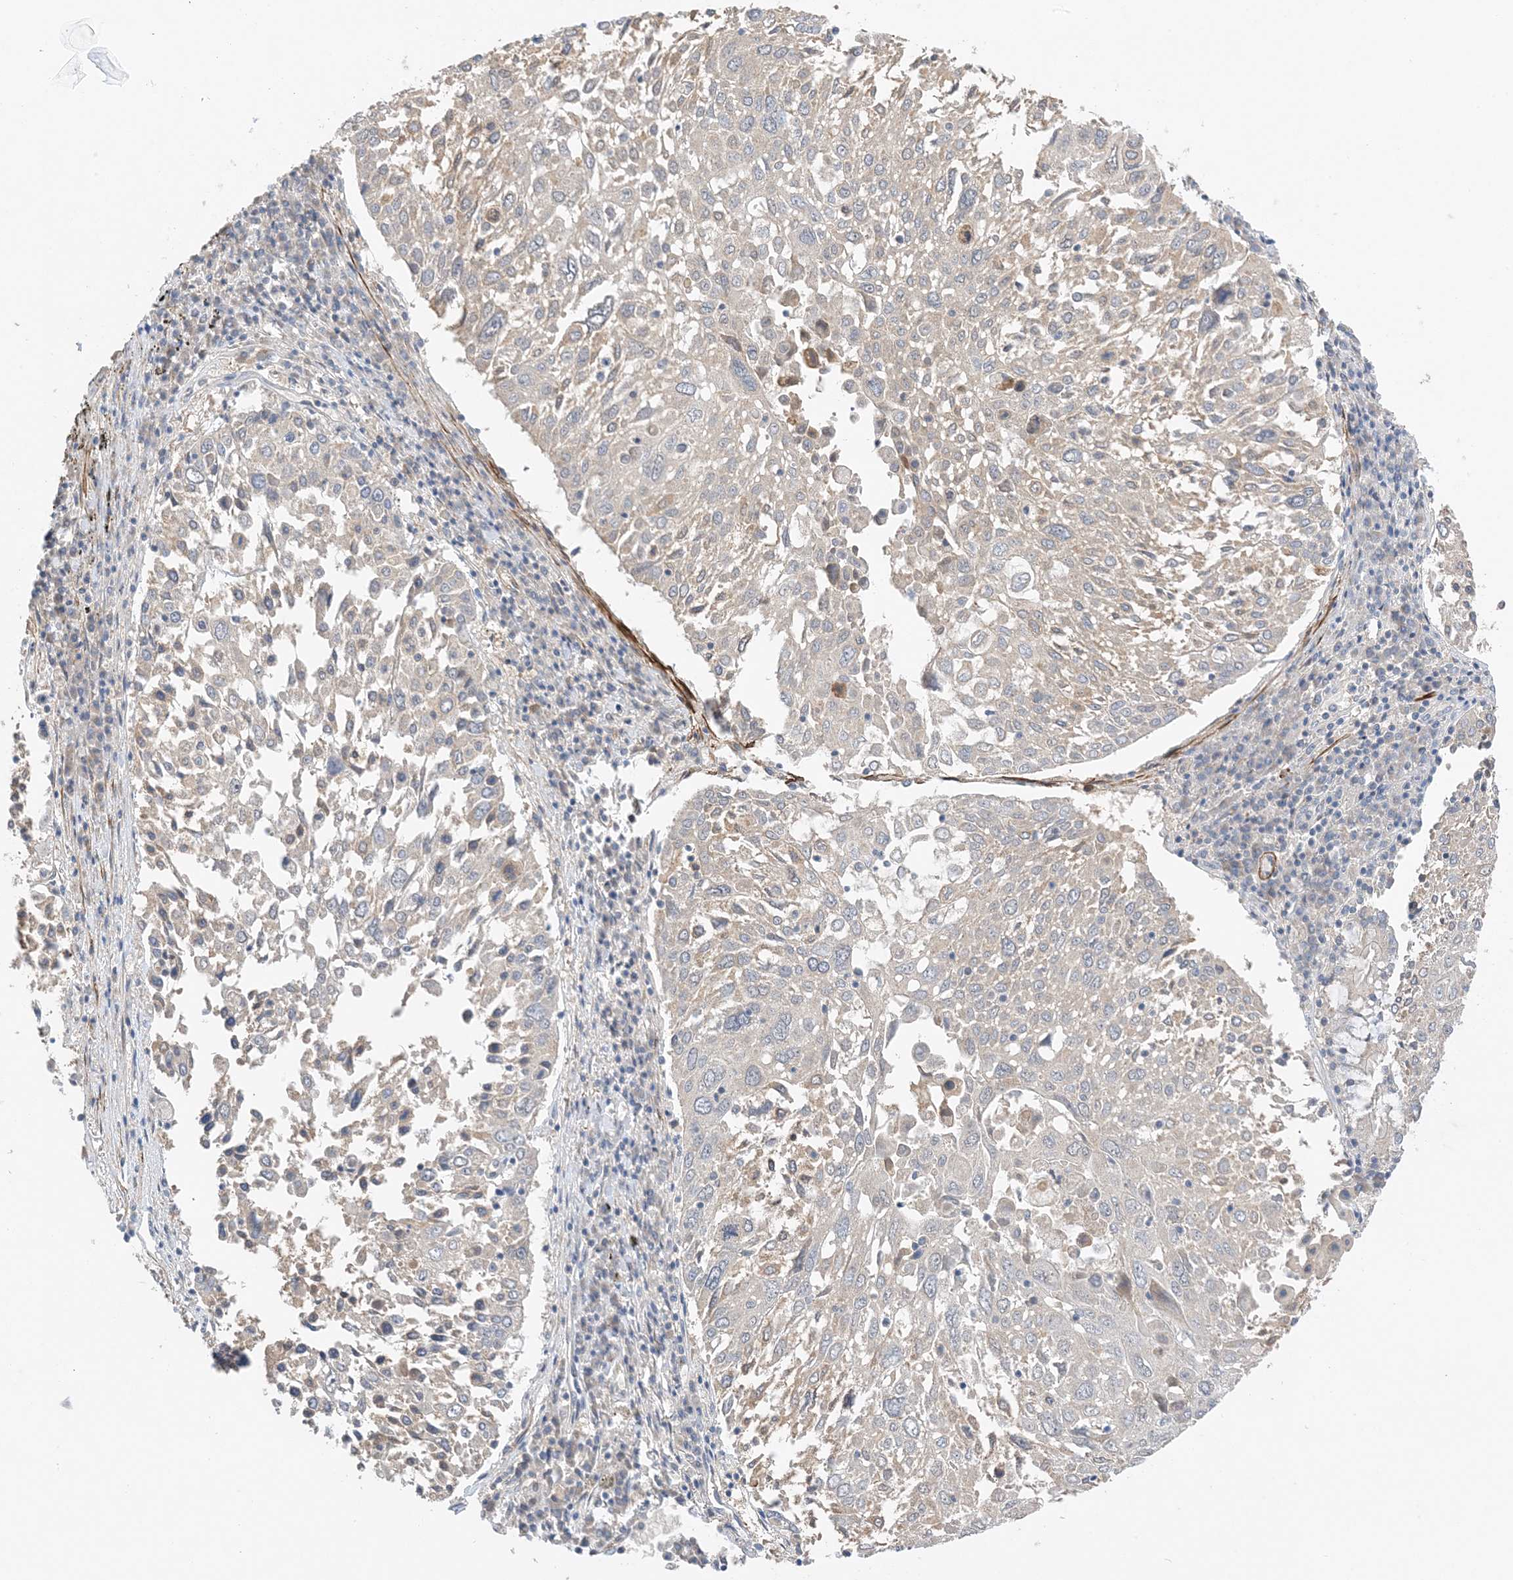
{"staining": {"intensity": "negative", "quantity": "none", "location": "none"}, "tissue": "lung cancer", "cell_type": "Tumor cells", "image_type": "cancer", "snomed": [{"axis": "morphology", "description": "Squamous cell carcinoma, NOS"}, {"axis": "topography", "description": "Lung"}], "caption": "An image of human lung squamous cell carcinoma is negative for staining in tumor cells. Brightfield microscopy of immunohistochemistry stained with DAB (3,3'-diaminobenzidine) (brown) and hematoxylin (blue), captured at high magnification.", "gene": "KIFBP", "patient": {"sex": "male", "age": 65}}